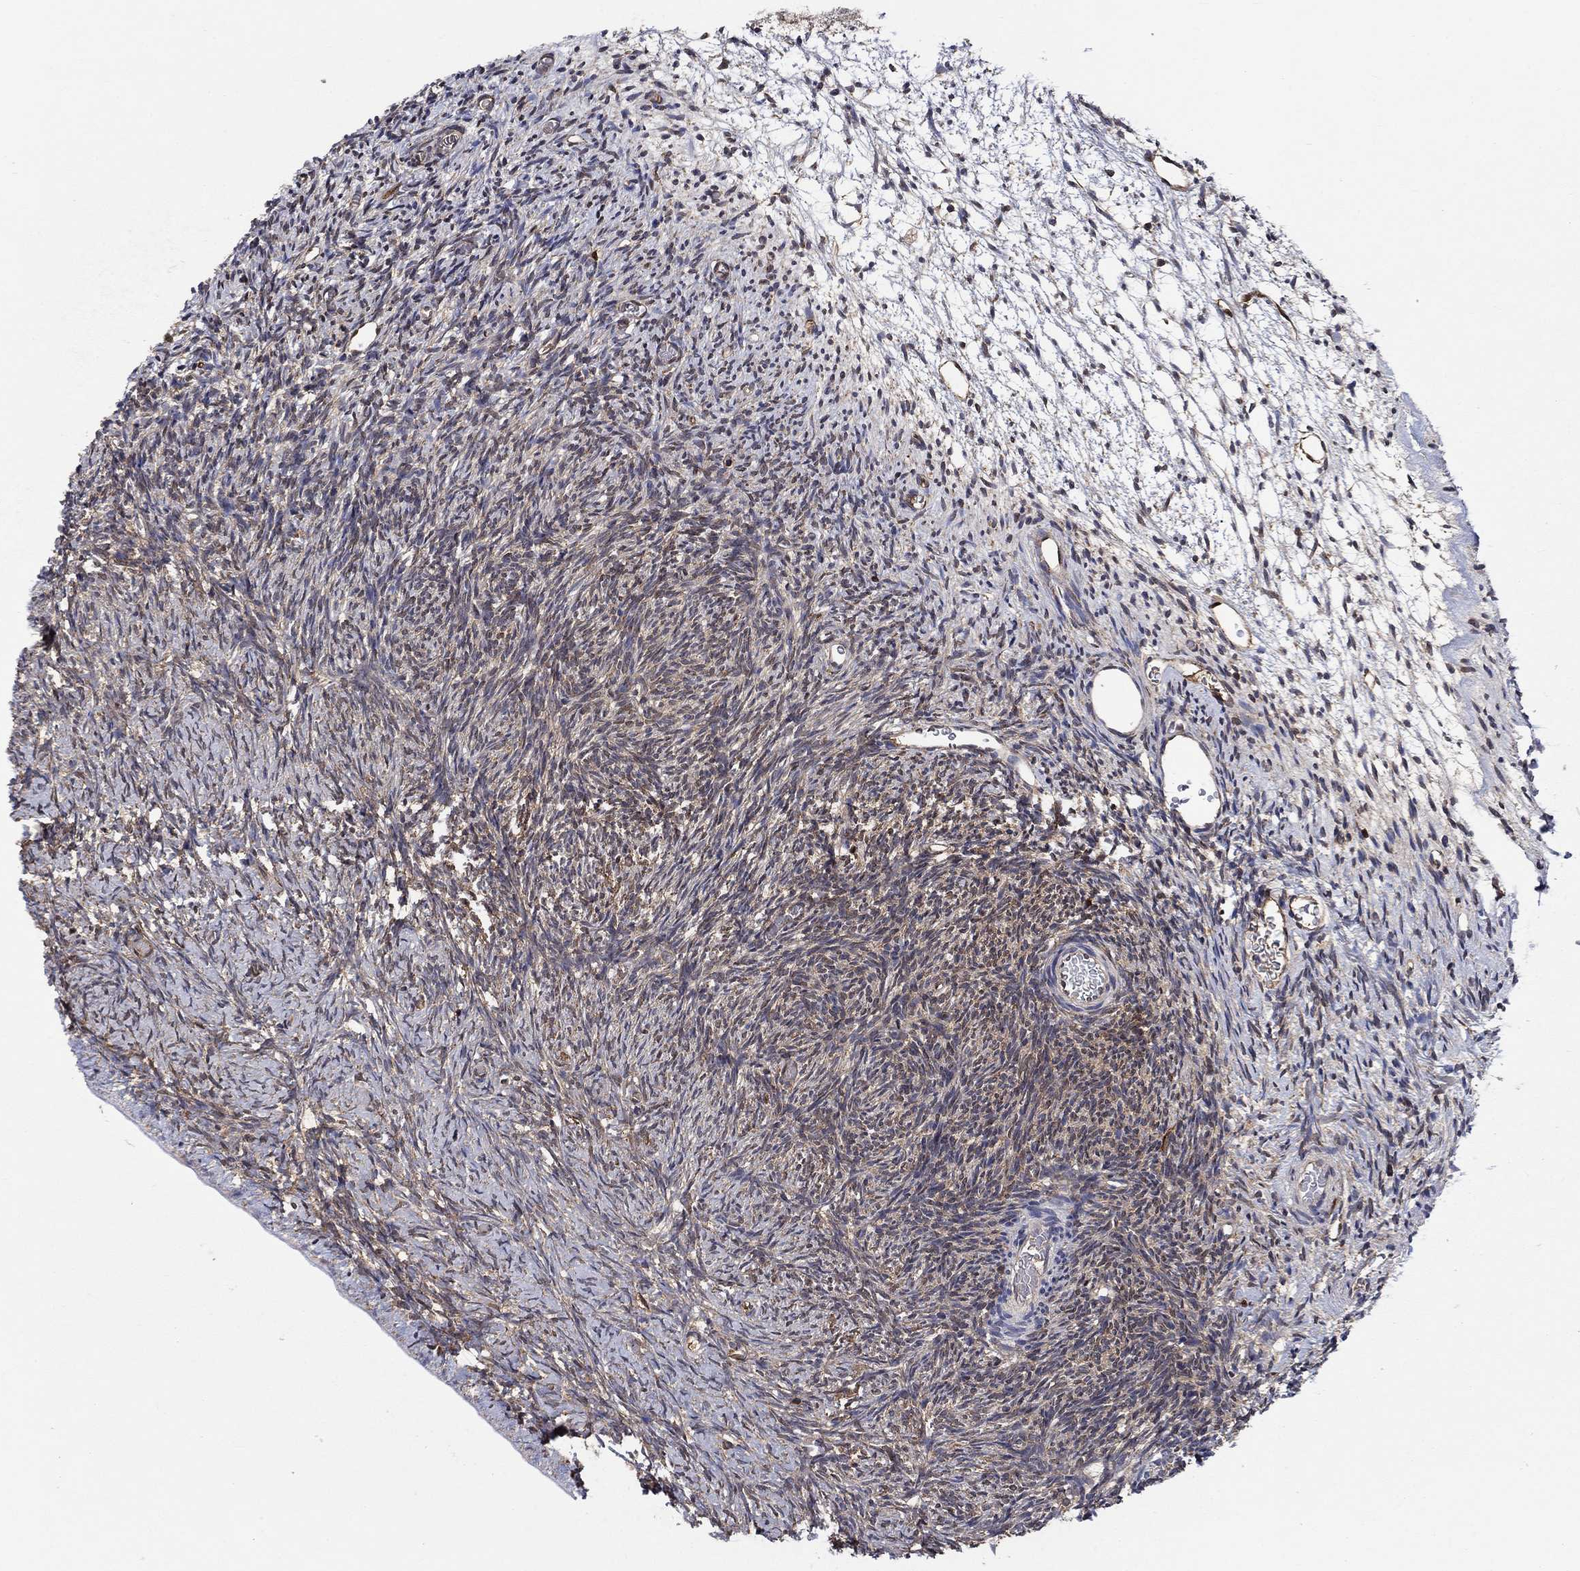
{"staining": {"intensity": "strong", "quantity": ">75%", "location": "cytoplasmic/membranous"}, "tissue": "ovary", "cell_type": "Follicle cells", "image_type": "normal", "snomed": [{"axis": "morphology", "description": "Normal tissue, NOS"}, {"axis": "topography", "description": "Ovary"}], "caption": "Immunohistochemistry (IHC) of unremarkable human ovary demonstrates high levels of strong cytoplasmic/membranous positivity in approximately >75% of follicle cells.", "gene": "AGFG2", "patient": {"sex": "female", "age": 39}}